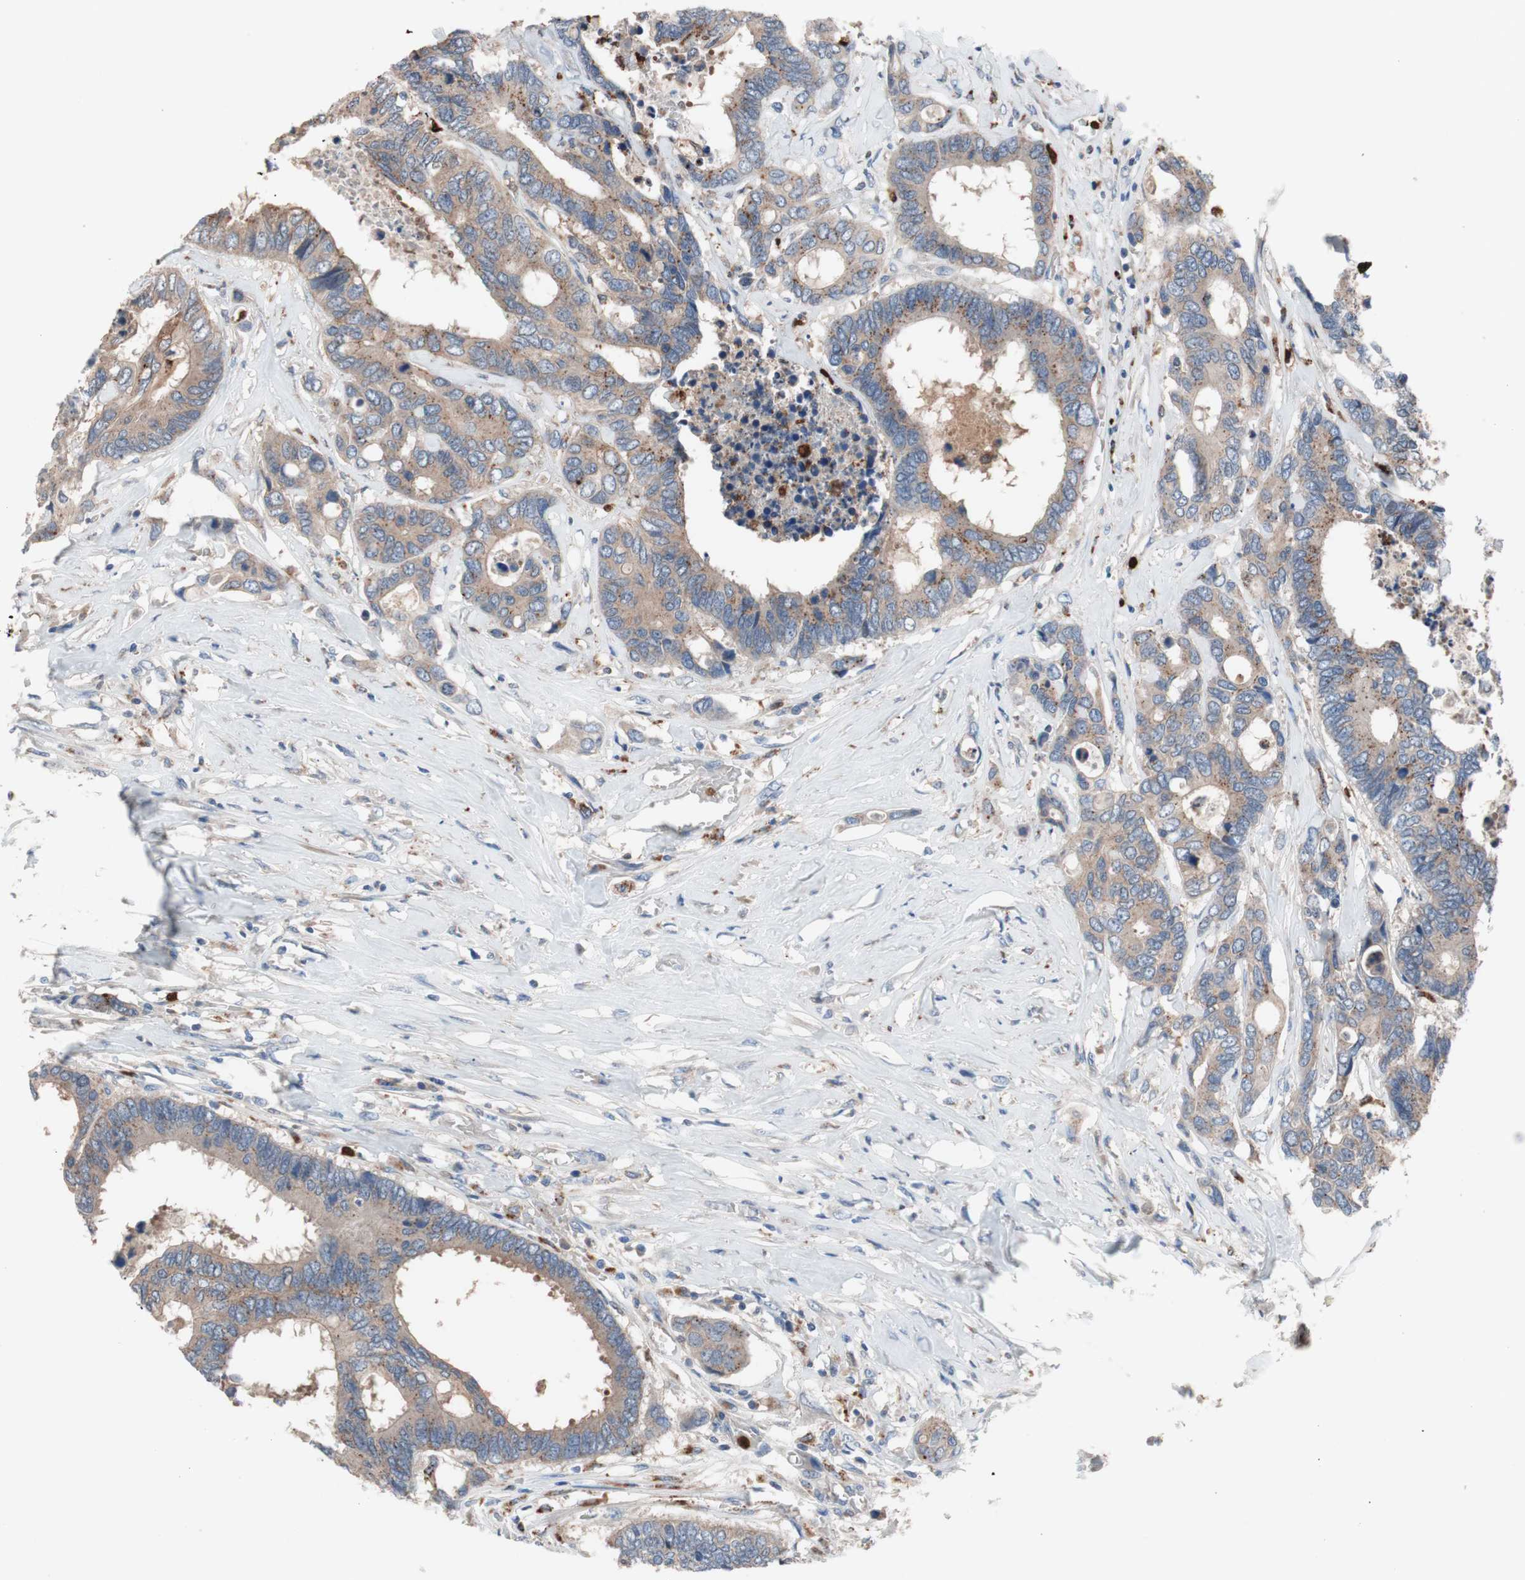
{"staining": {"intensity": "weak", "quantity": ">75%", "location": "cytoplasmic/membranous"}, "tissue": "colorectal cancer", "cell_type": "Tumor cells", "image_type": "cancer", "snomed": [{"axis": "morphology", "description": "Adenocarcinoma, NOS"}, {"axis": "topography", "description": "Rectum"}], "caption": "IHC micrograph of neoplastic tissue: human colorectal cancer stained using immunohistochemistry (IHC) shows low levels of weak protein expression localized specifically in the cytoplasmic/membranous of tumor cells, appearing as a cytoplasmic/membranous brown color.", "gene": "CLEC4D", "patient": {"sex": "male", "age": 55}}